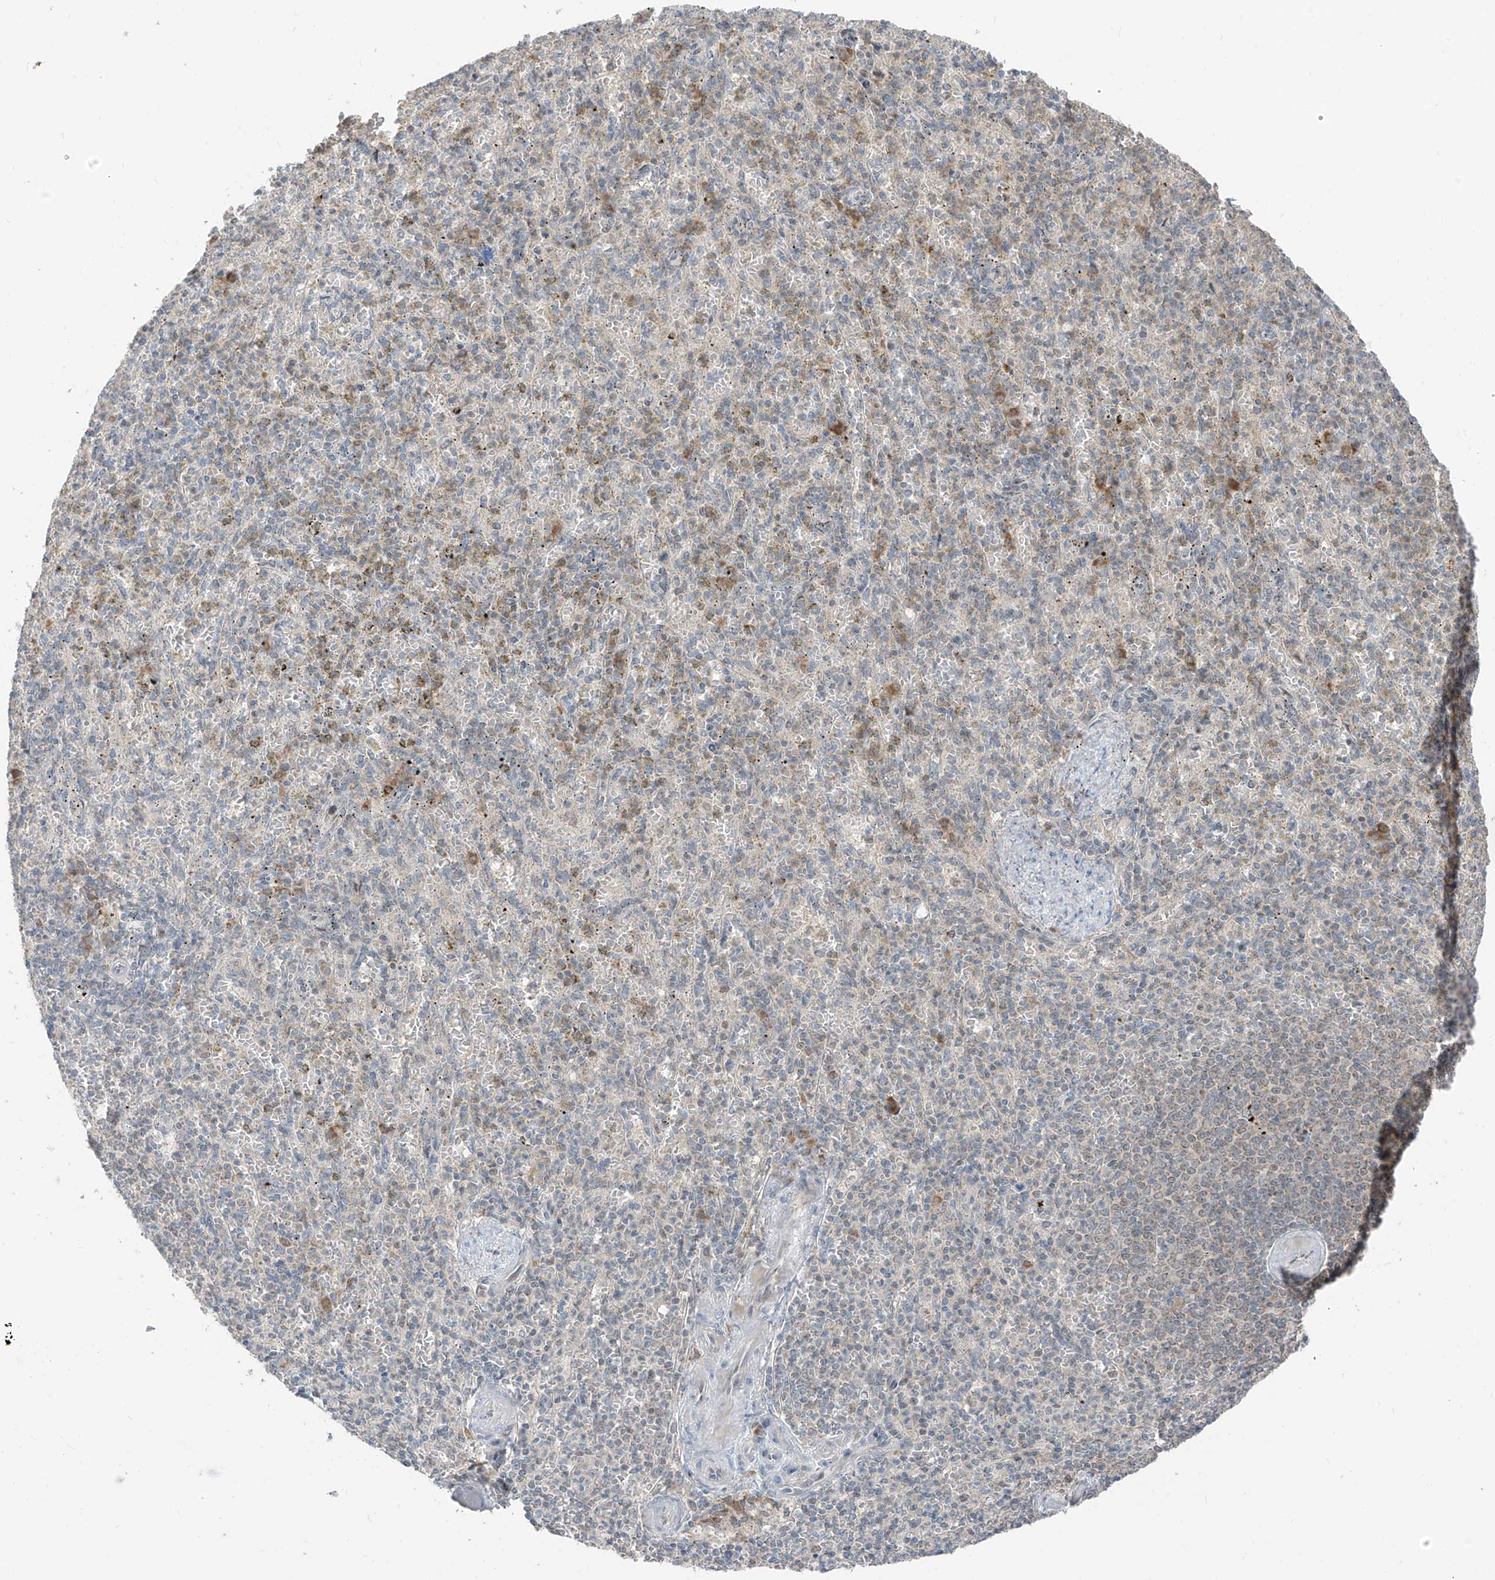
{"staining": {"intensity": "moderate", "quantity": "<25%", "location": "cytoplasmic/membranous"}, "tissue": "spleen", "cell_type": "Cells in red pulp", "image_type": "normal", "snomed": [{"axis": "morphology", "description": "Normal tissue, NOS"}, {"axis": "topography", "description": "Spleen"}], "caption": "Immunohistochemistry of normal spleen reveals low levels of moderate cytoplasmic/membranous staining in approximately <25% of cells in red pulp.", "gene": "COLGALT2", "patient": {"sex": "female", "age": 74}}